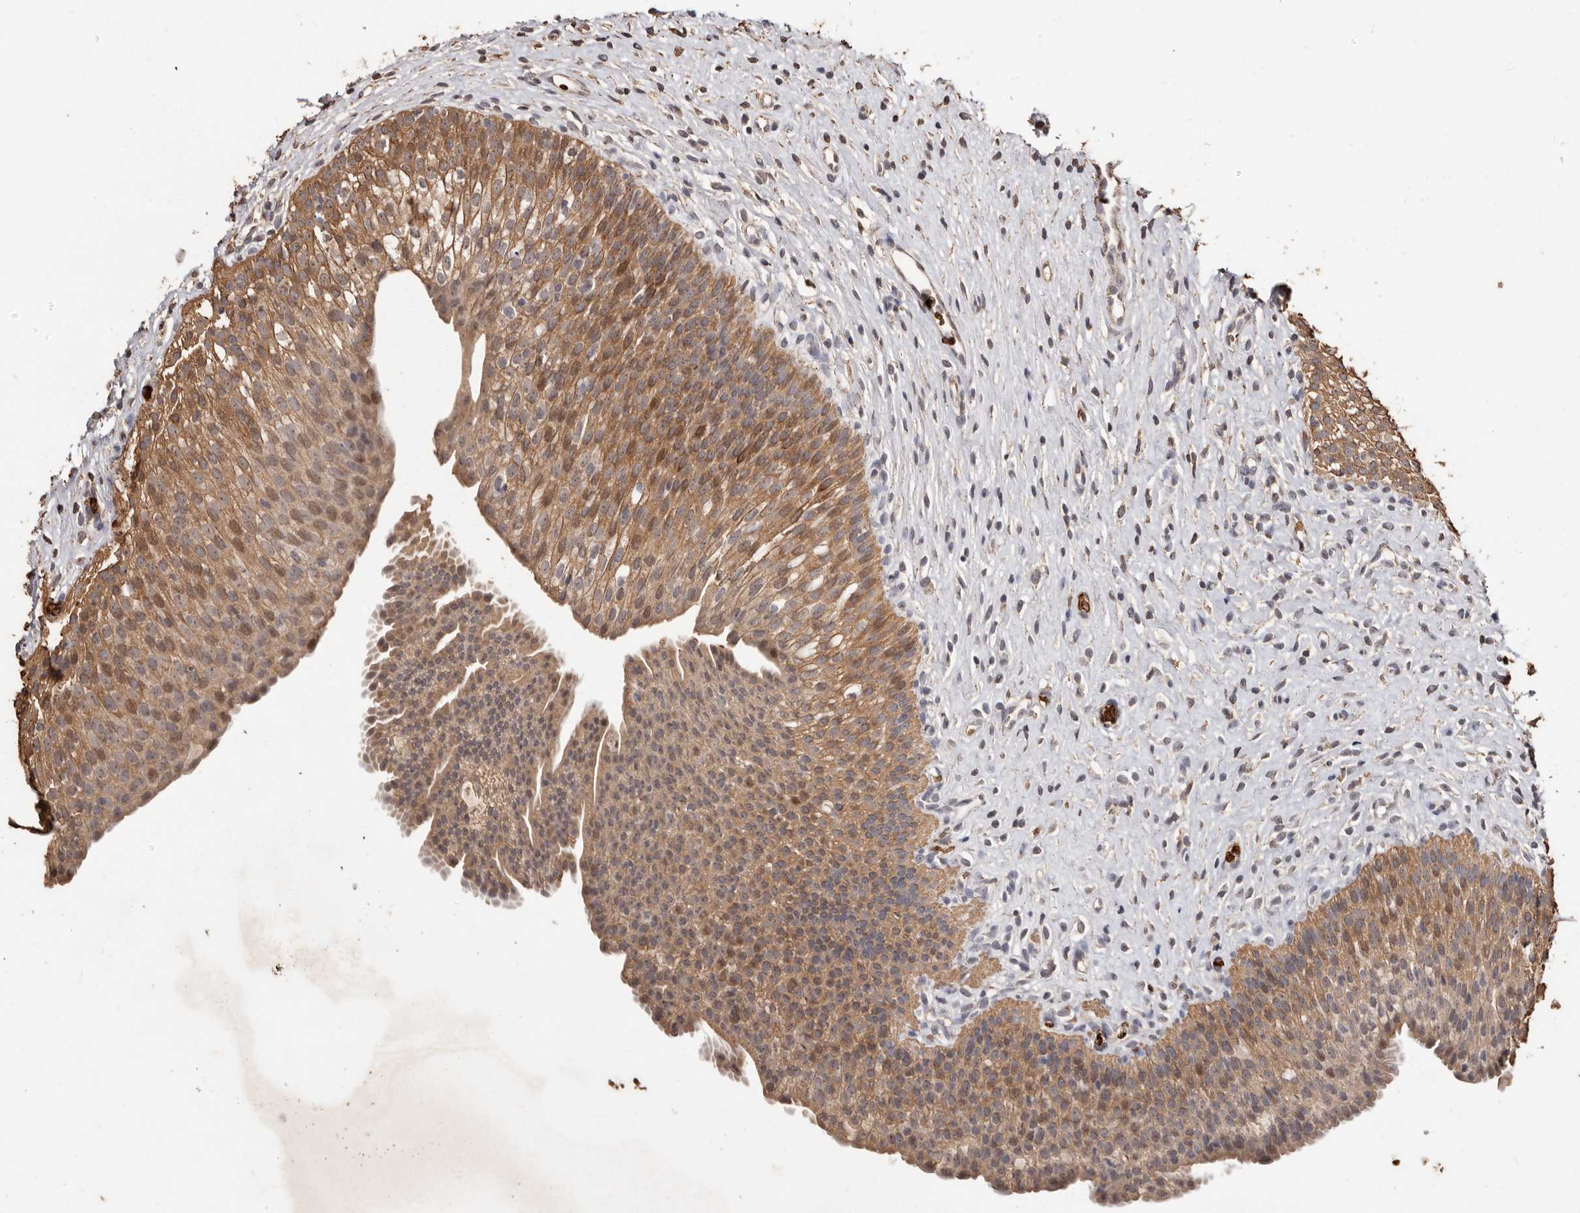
{"staining": {"intensity": "moderate", "quantity": ">75%", "location": "cytoplasmic/membranous,nuclear"}, "tissue": "urinary bladder", "cell_type": "Urothelial cells", "image_type": "normal", "snomed": [{"axis": "morphology", "description": "Normal tissue, NOS"}, {"axis": "topography", "description": "Urinary bladder"}], "caption": "Protein staining displays moderate cytoplasmic/membranous,nuclear expression in approximately >75% of urothelial cells in unremarkable urinary bladder.", "gene": "GRAMD2A", "patient": {"sex": "male", "age": 1}}